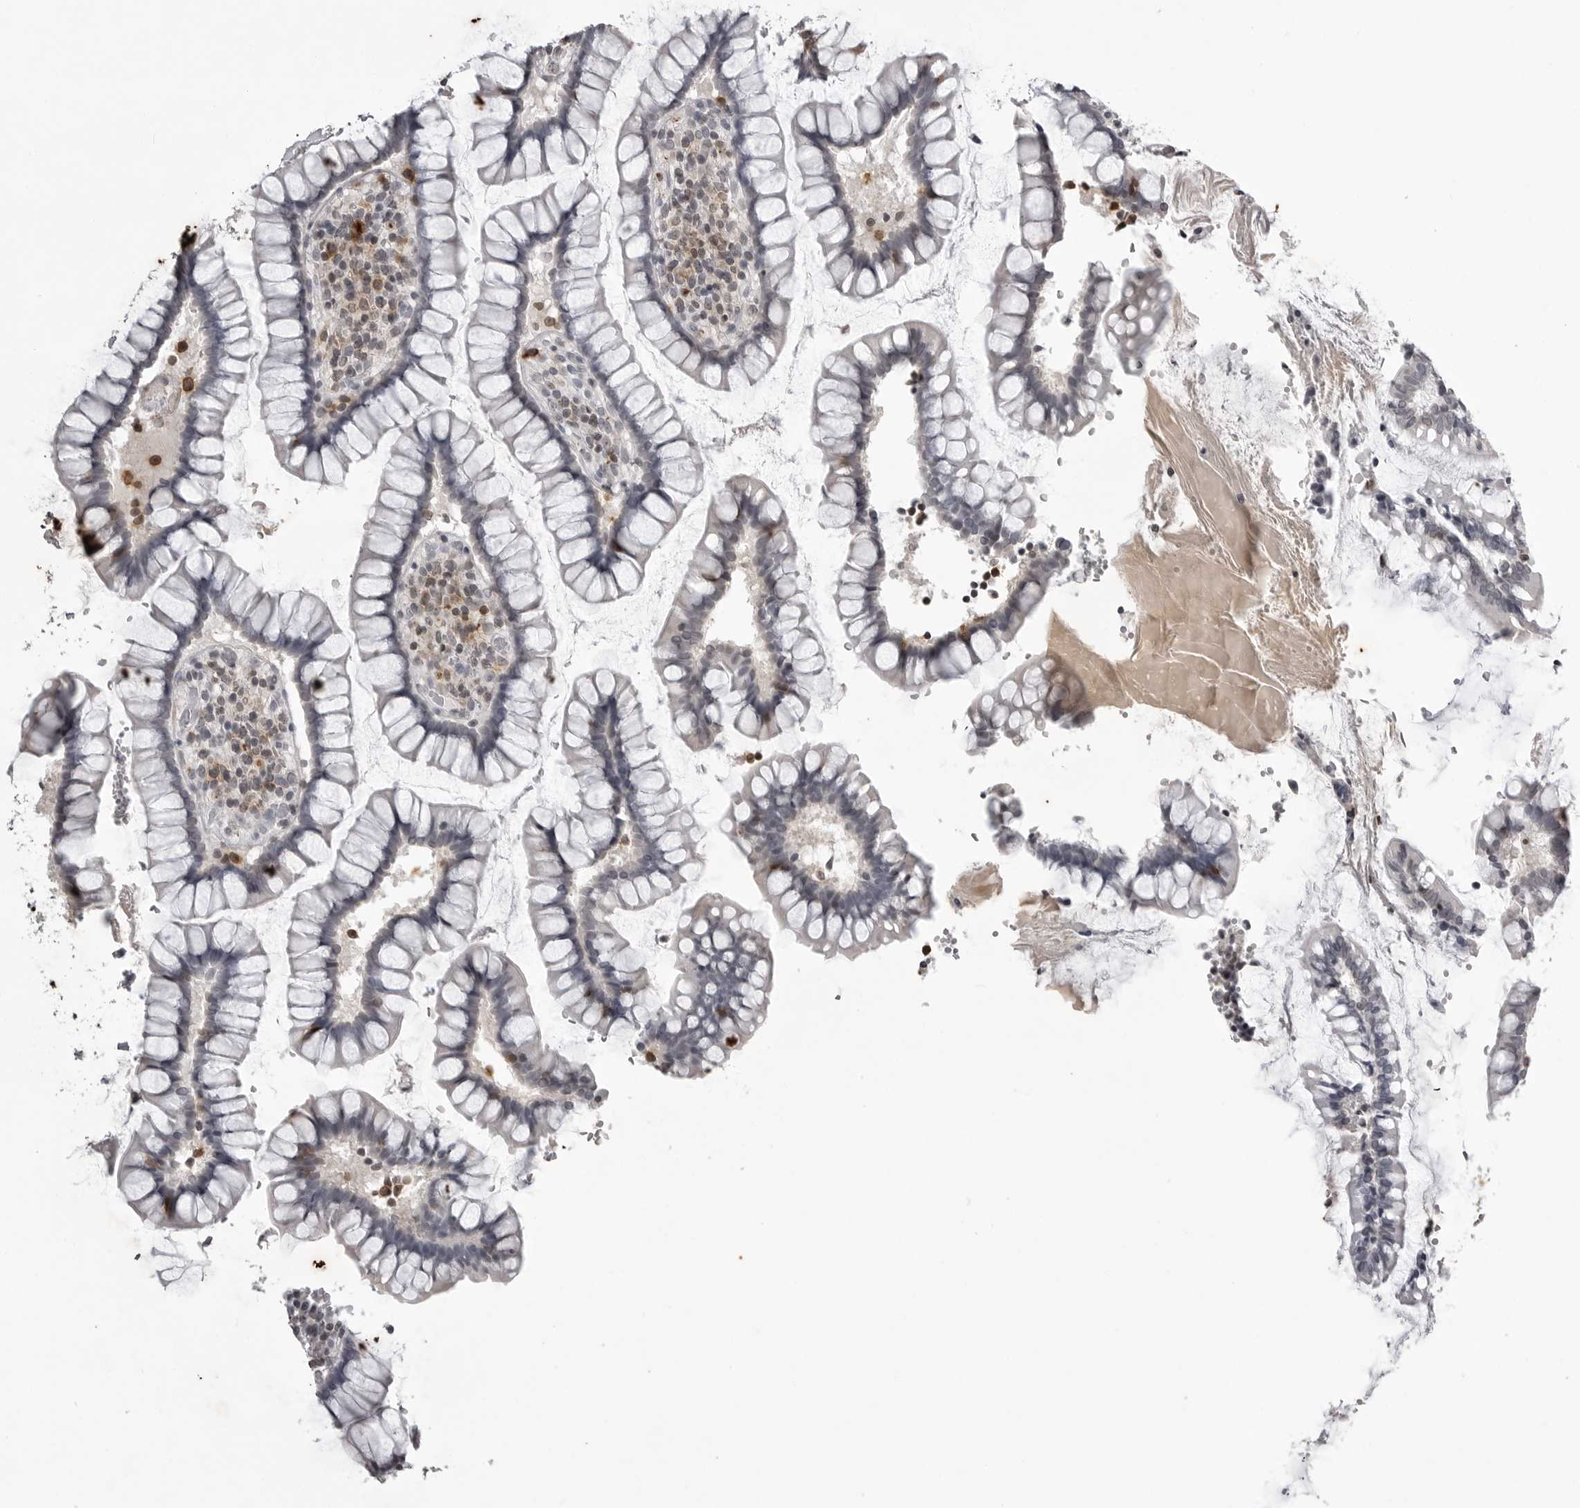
{"staining": {"intensity": "negative", "quantity": "none", "location": "none"}, "tissue": "colon", "cell_type": "Endothelial cells", "image_type": "normal", "snomed": [{"axis": "morphology", "description": "Normal tissue, NOS"}, {"axis": "topography", "description": "Colon"}], "caption": "Immunohistochemistry (IHC) photomicrograph of benign colon: colon stained with DAB (3,3'-diaminobenzidine) reveals no significant protein positivity in endothelial cells.", "gene": "RRM1", "patient": {"sex": "female", "age": 79}}